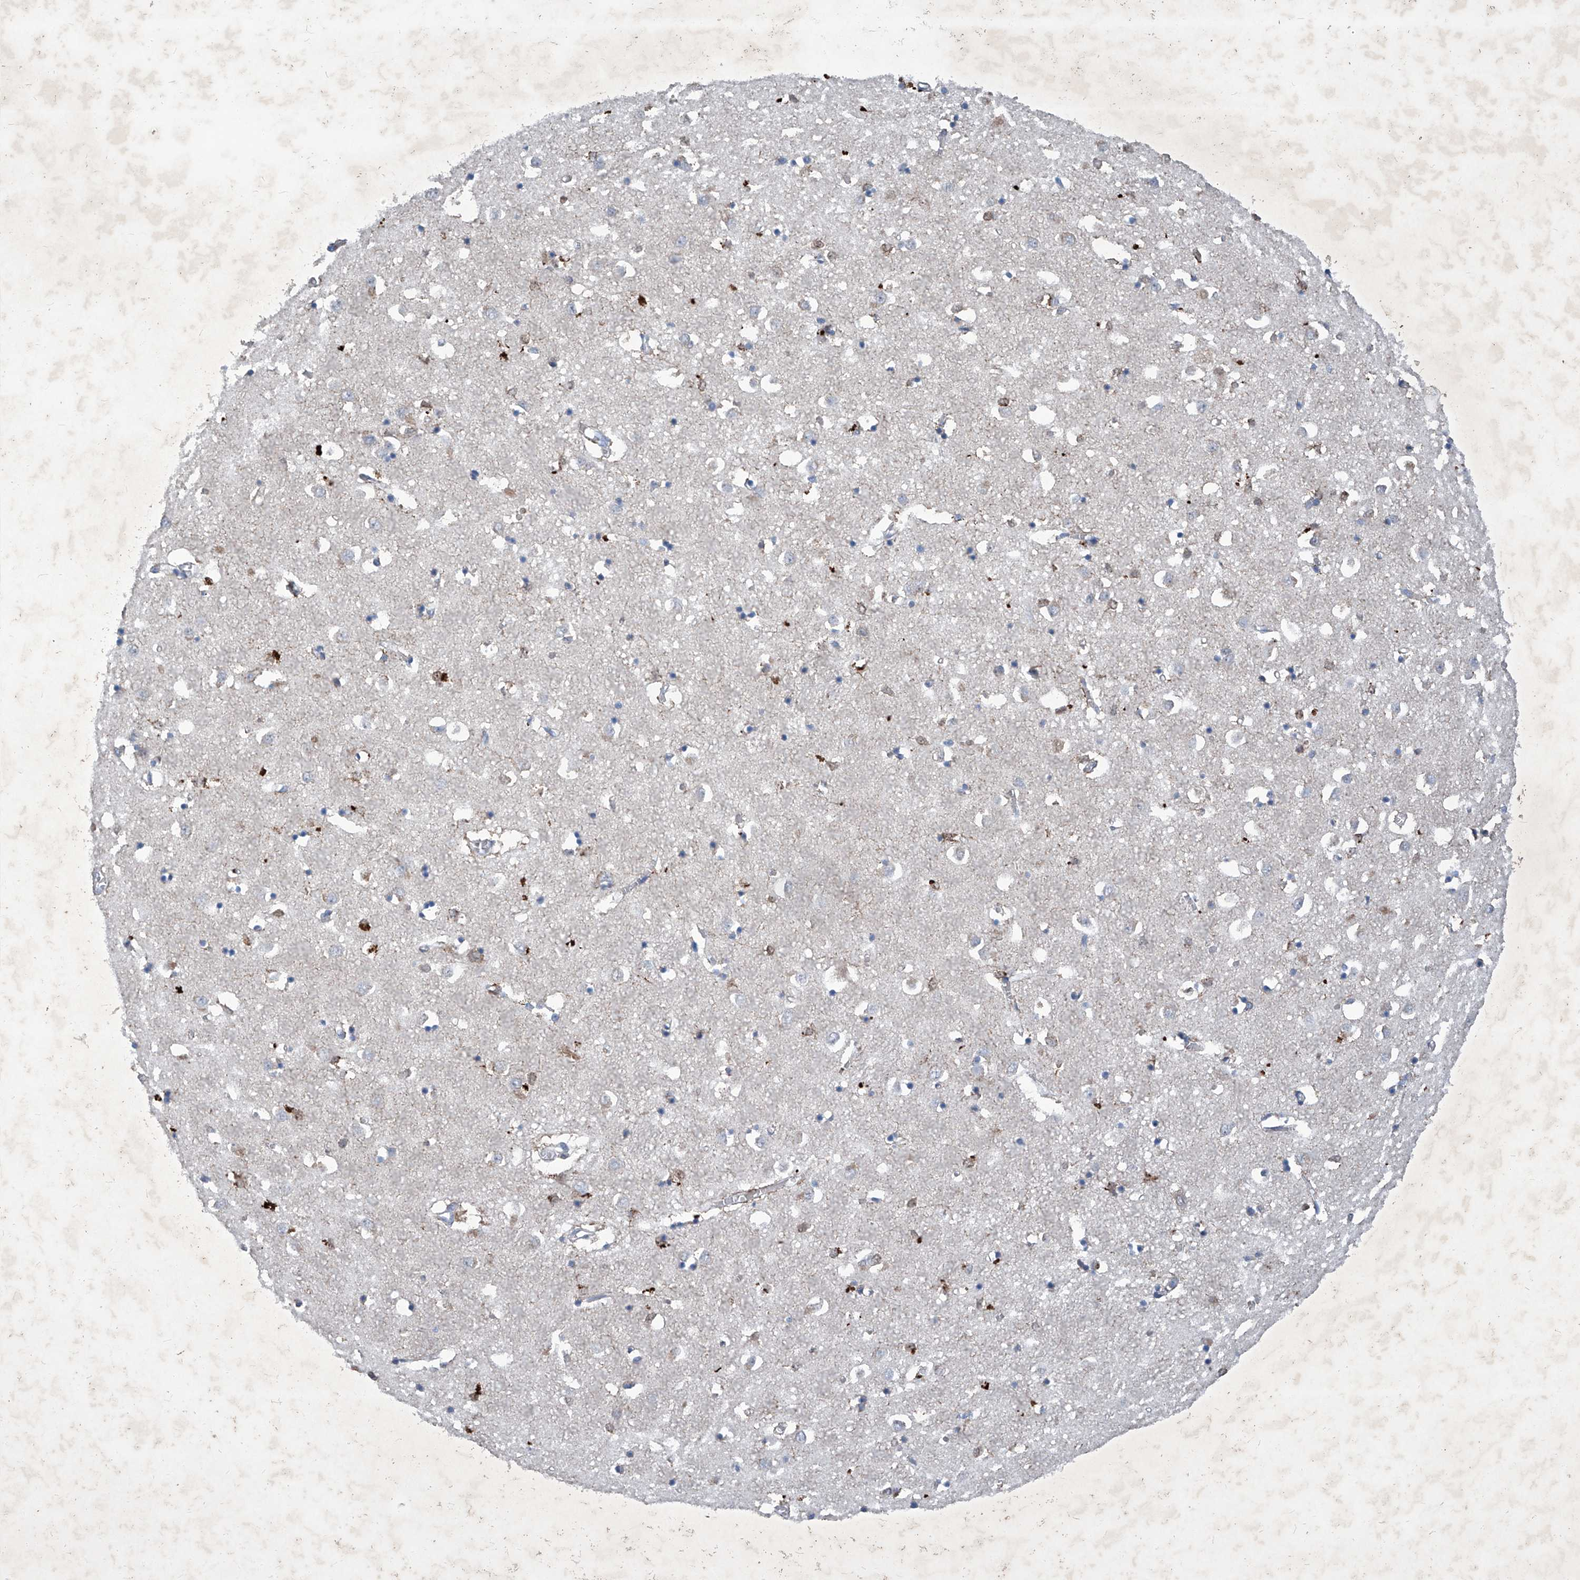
{"staining": {"intensity": "moderate", "quantity": "<25%", "location": "cytoplasmic/membranous"}, "tissue": "caudate", "cell_type": "Glial cells", "image_type": "normal", "snomed": [{"axis": "morphology", "description": "Normal tissue, NOS"}, {"axis": "topography", "description": "Lateral ventricle wall"}], "caption": "This micrograph demonstrates normal caudate stained with immunohistochemistry (IHC) to label a protein in brown. The cytoplasmic/membranous of glial cells show moderate positivity for the protein. Nuclei are counter-stained blue.", "gene": "MTARC1", "patient": {"sex": "male", "age": 70}}